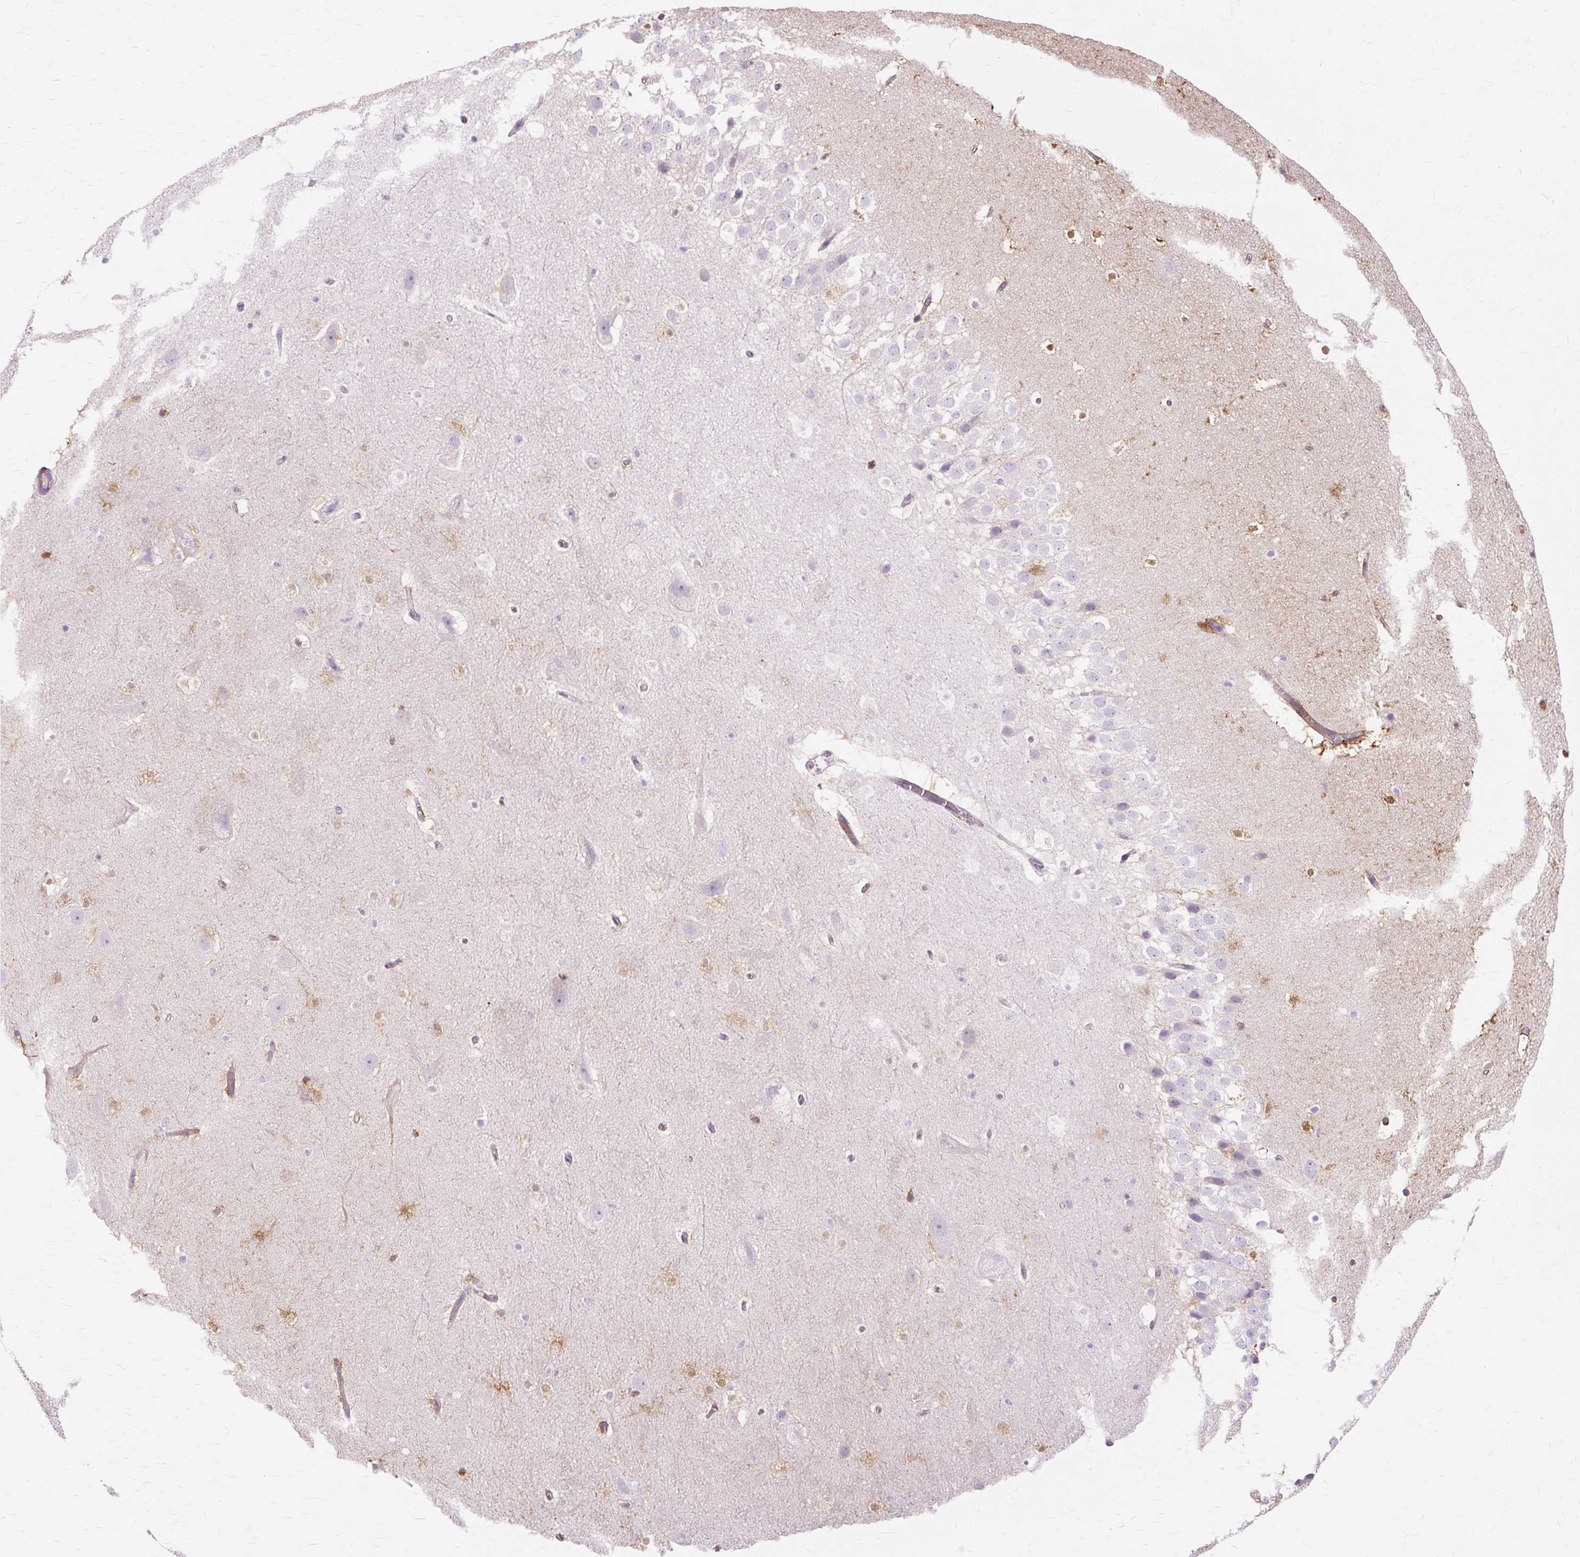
{"staining": {"intensity": "moderate", "quantity": "<25%", "location": "cytoplasmic/membranous"}, "tissue": "hippocampus", "cell_type": "Glial cells", "image_type": "normal", "snomed": [{"axis": "morphology", "description": "Normal tissue, NOS"}, {"axis": "topography", "description": "Hippocampus"}], "caption": "Brown immunohistochemical staining in benign hippocampus shows moderate cytoplasmic/membranous positivity in approximately <25% of glial cells. Nuclei are stained in blue.", "gene": "DCTN4", "patient": {"sex": "male", "age": 37}}